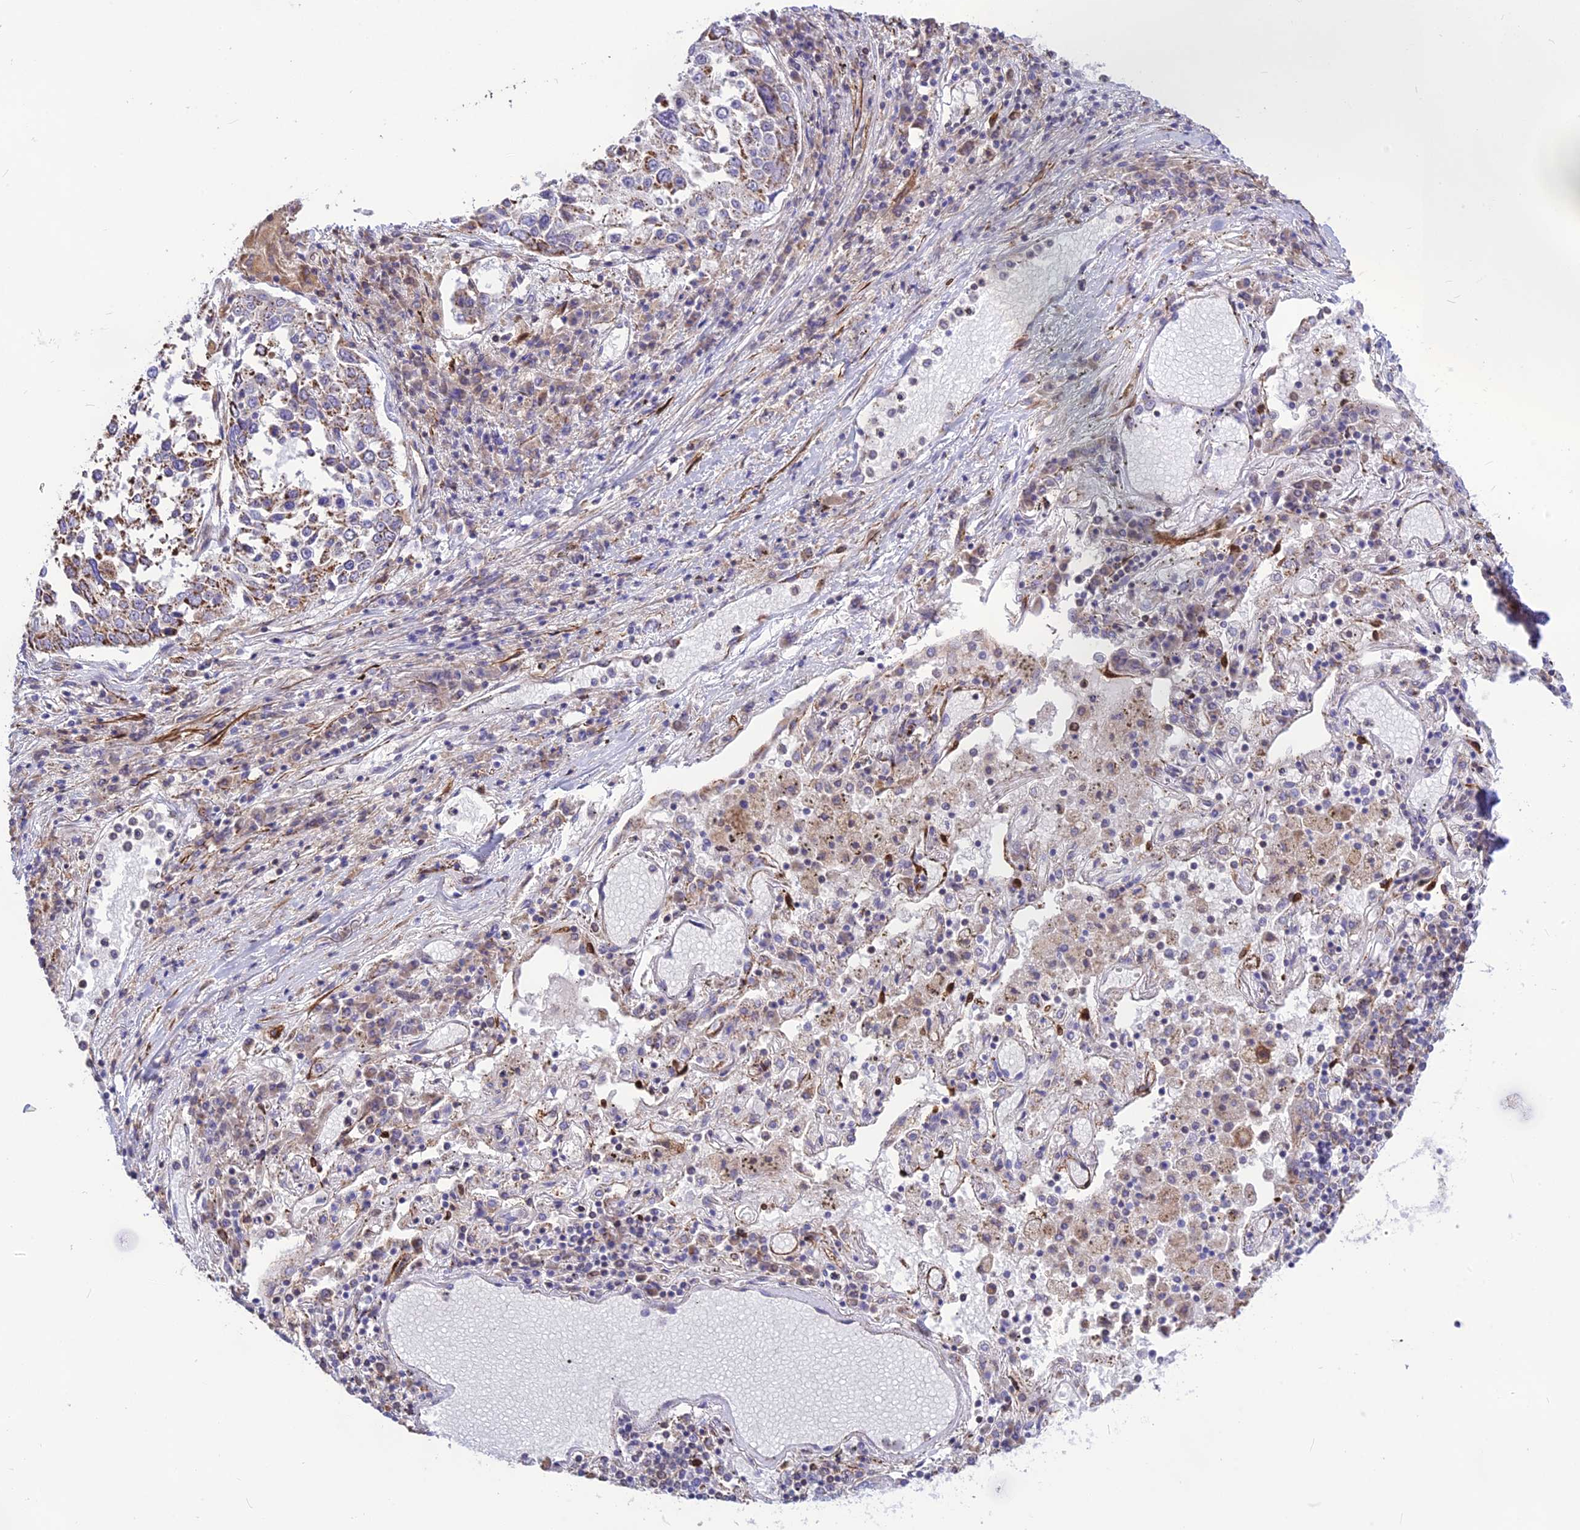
{"staining": {"intensity": "moderate", "quantity": "<25%", "location": "cytoplasmic/membranous"}, "tissue": "lung cancer", "cell_type": "Tumor cells", "image_type": "cancer", "snomed": [{"axis": "morphology", "description": "Squamous cell carcinoma, NOS"}, {"axis": "topography", "description": "Lung"}], "caption": "IHC photomicrograph of neoplastic tissue: human lung squamous cell carcinoma stained using immunohistochemistry shows low levels of moderate protein expression localized specifically in the cytoplasmic/membranous of tumor cells, appearing as a cytoplasmic/membranous brown color.", "gene": "DOC2B", "patient": {"sex": "male", "age": 65}}